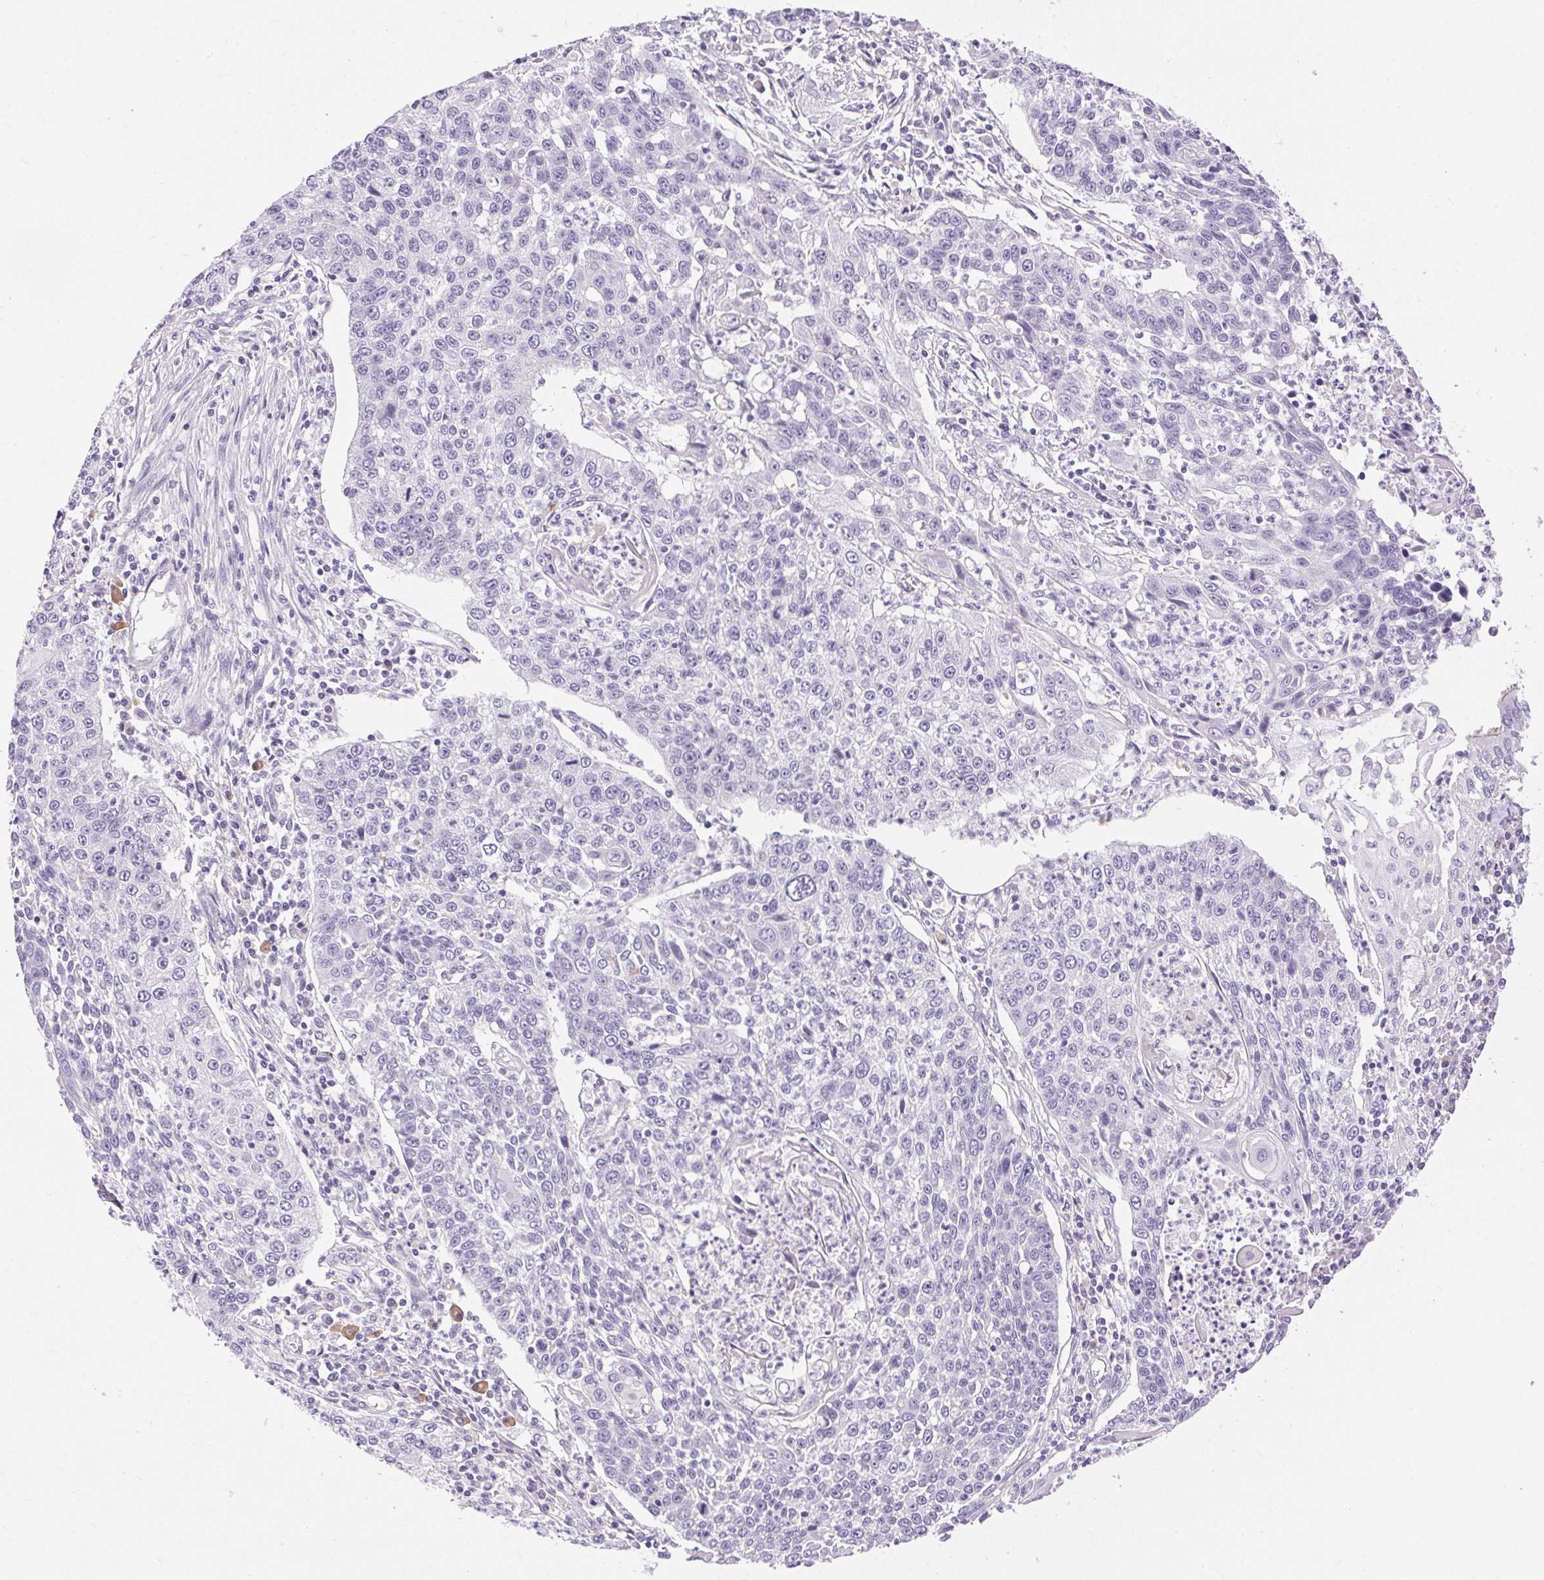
{"staining": {"intensity": "negative", "quantity": "none", "location": "none"}, "tissue": "lung cancer", "cell_type": "Tumor cells", "image_type": "cancer", "snomed": [{"axis": "morphology", "description": "Squamous cell carcinoma, NOS"}, {"axis": "morphology", "description": "Squamous cell carcinoma, metastatic, NOS"}, {"axis": "topography", "description": "Lung"}, {"axis": "topography", "description": "Pleura, NOS"}], "caption": "Immunohistochemistry (IHC) photomicrograph of lung cancer stained for a protein (brown), which reveals no staining in tumor cells.", "gene": "PNLIPRP3", "patient": {"sex": "male", "age": 72}}